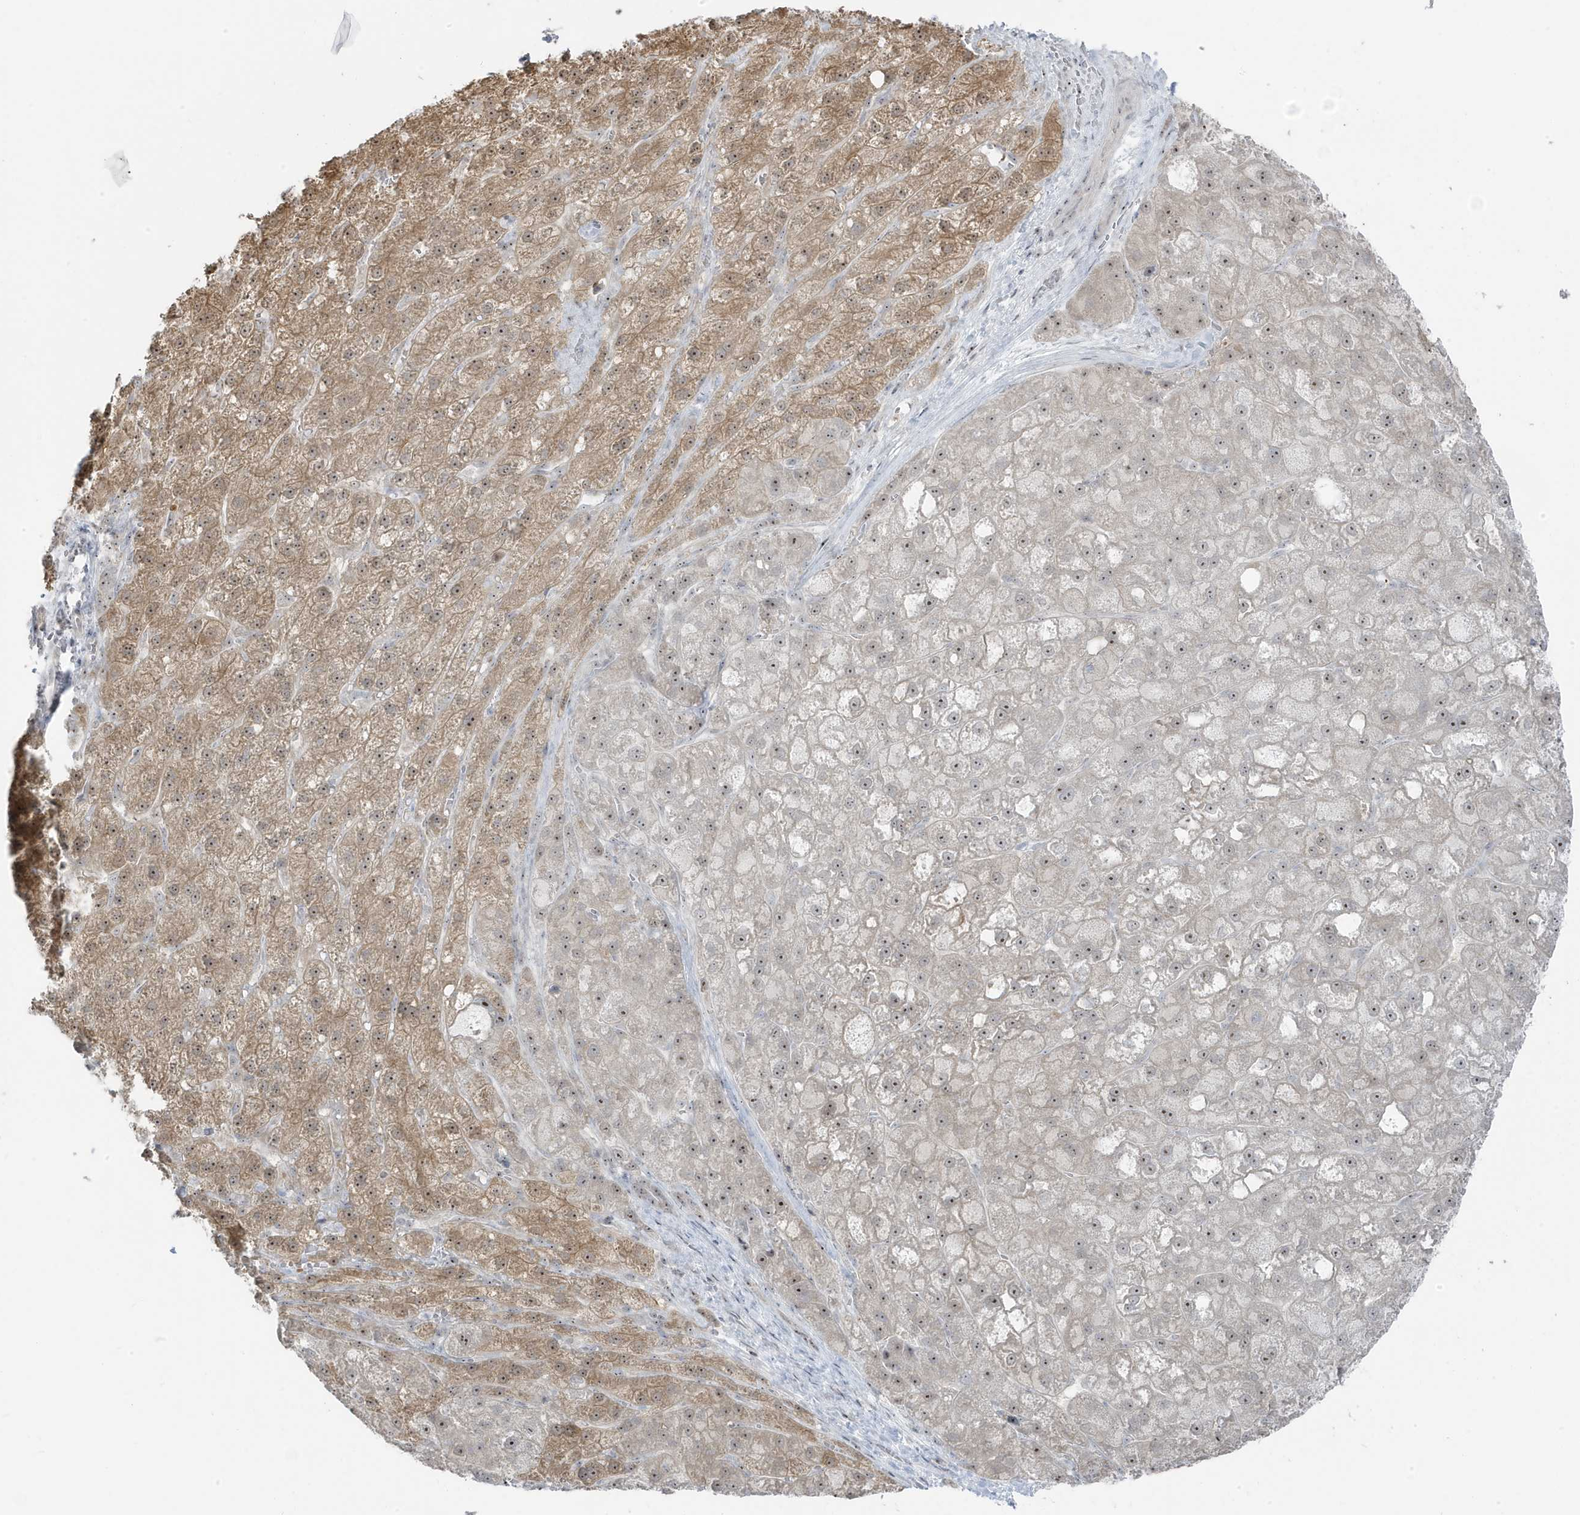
{"staining": {"intensity": "moderate", "quantity": ">75%", "location": "nuclear"}, "tissue": "liver cancer", "cell_type": "Tumor cells", "image_type": "cancer", "snomed": [{"axis": "morphology", "description": "Carcinoma, Hepatocellular, NOS"}, {"axis": "topography", "description": "Liver"}], "caption": "Immunohistochemical staining of hepatocellular carcinoma (liver) exhibits moderate nuclear protein expression in approximately >75% of tumor cells.", "gene": "TSEN15", "patient": {"sex": "male", "age": 57}}